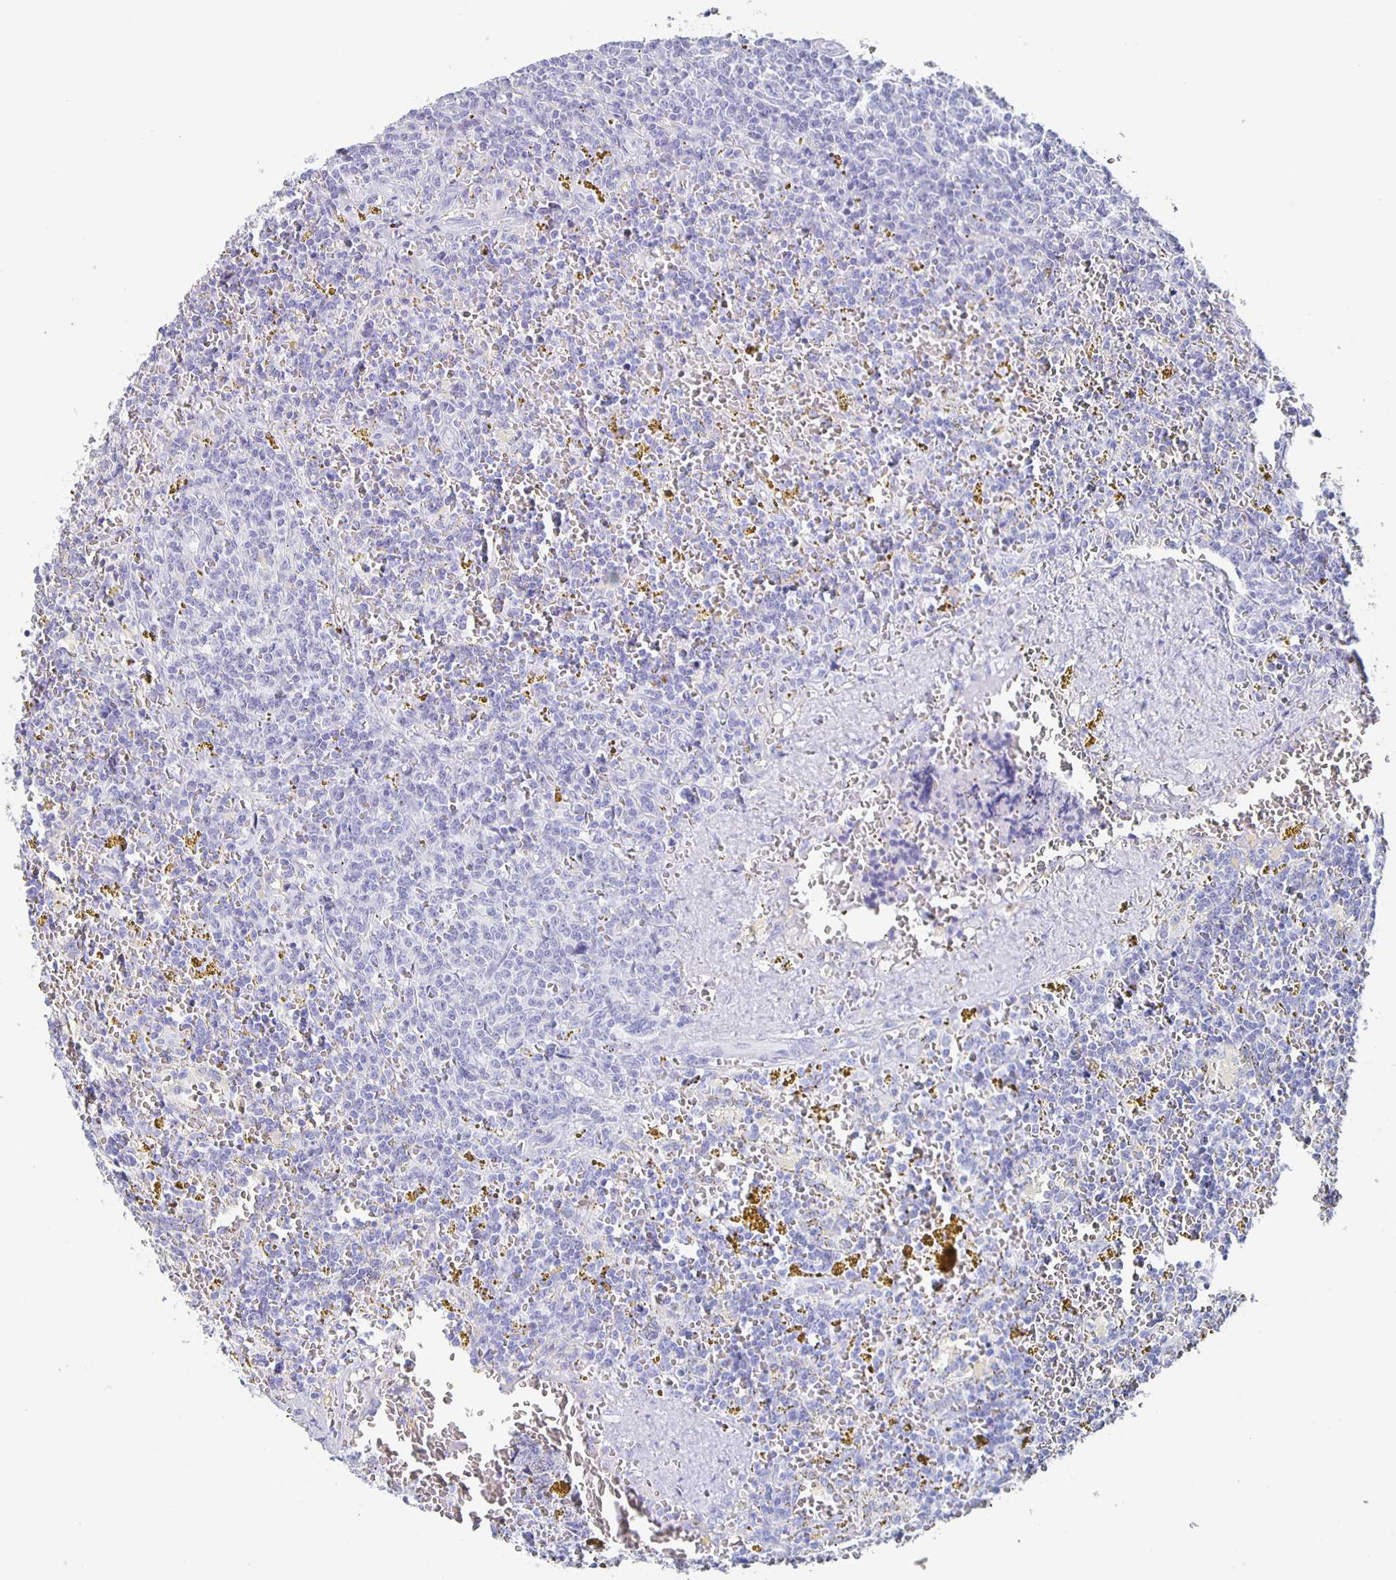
{"staining": {"intensity": "negative", "quantity": "none", "location": "none"}, "tissue": "lymphoma", "cell_type": "Tumor cells", "image_type": "cancer", "snomed": [{"axis": "morphology", "description": "Malignant lymphoma, non-Hodgkin's type, Low grade"}, {"axis": "topography", "description": "Spleen"}, {"axis": "topography", "description": "Lymph node"}], "caption": "The IHC photomicrograph has no significant positivity in tumor cells of low-grade malignant lymphoma, non-Hodgkin's type tissue.", "gene": "SLC34A2", "patient": {"sex": "female", "age": 66}}